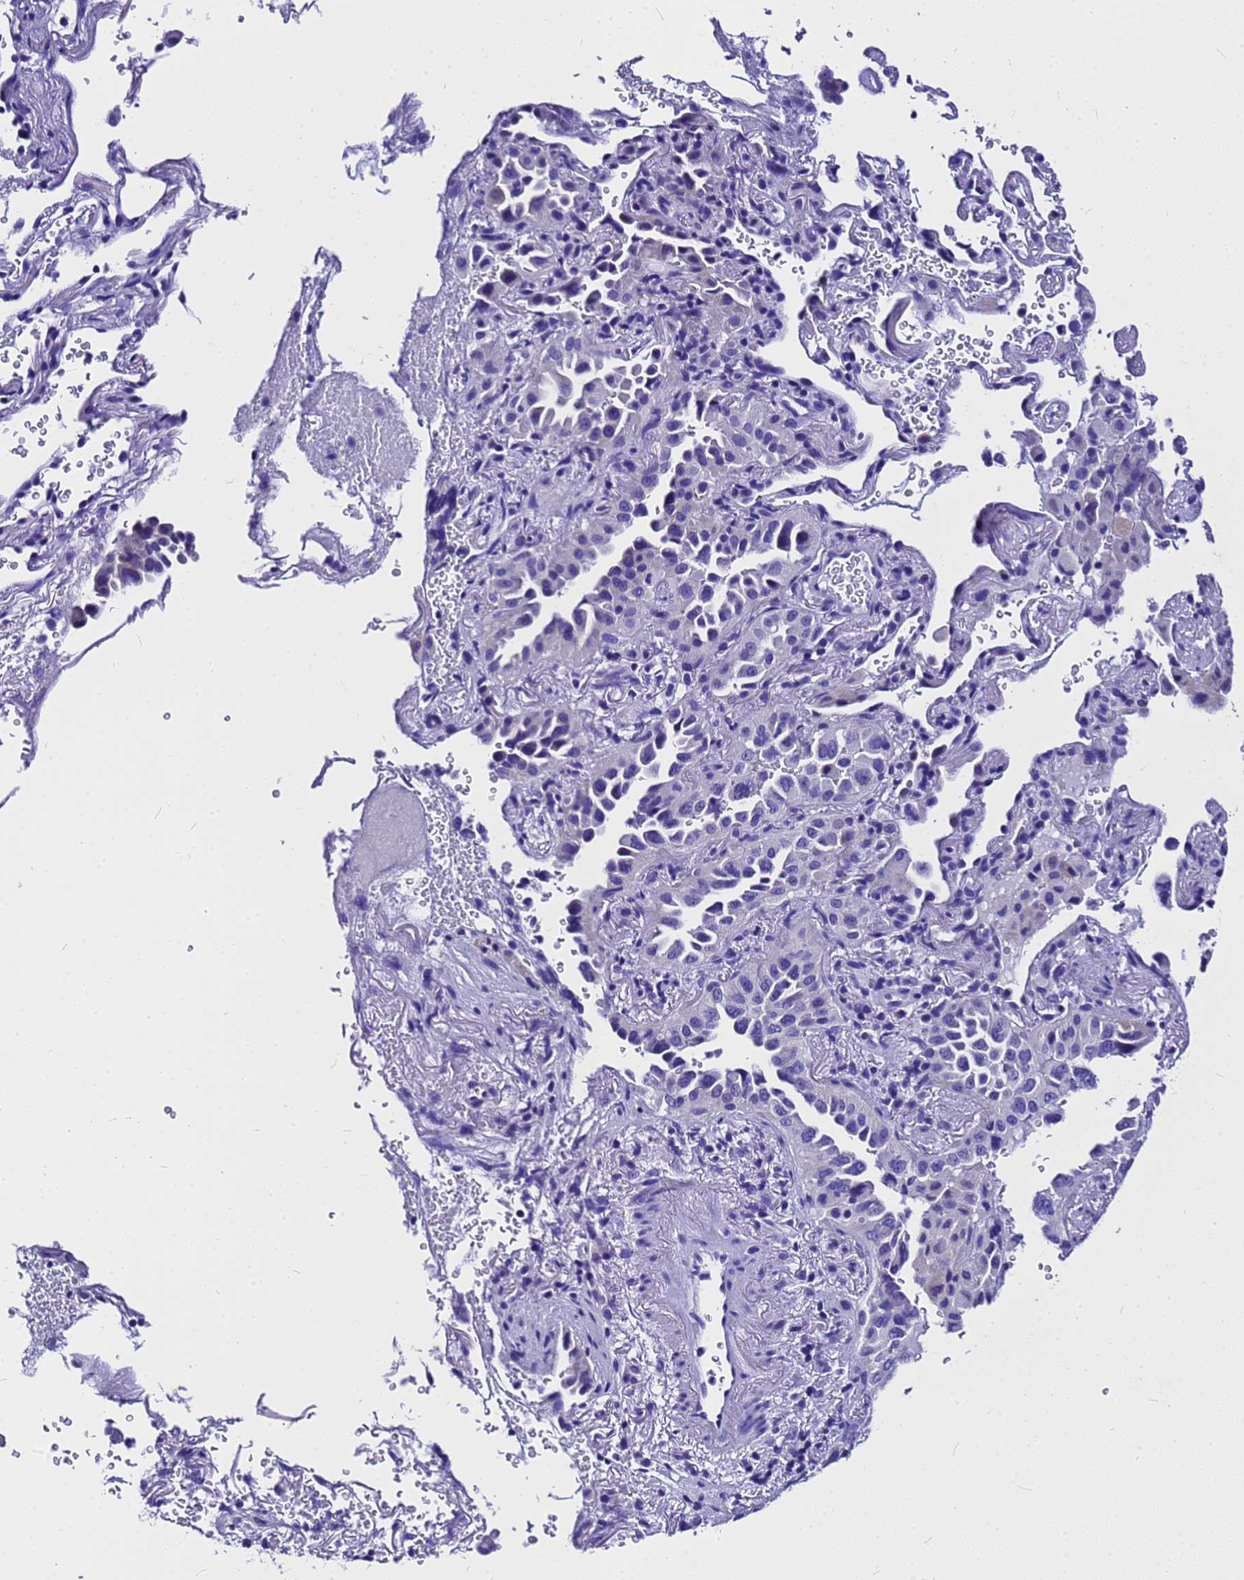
{"staining": {"intensity": "negative", "quantity": "none", "location": "none"}, "tissue": "lung cancer", "cell_type": "Tumor cells", "image_type": "cancer", "snomed": [{"axis": "morphology", "description": "Adenocarcinoma, NOS"}, {"axis": "topography", "description": "Lung"}], "caption": "Histopathology image shows no significant protein expression in tumor cells of lung cancer.", "gene": "HERC4", "patient": {"sex": "female", "age": 69}}